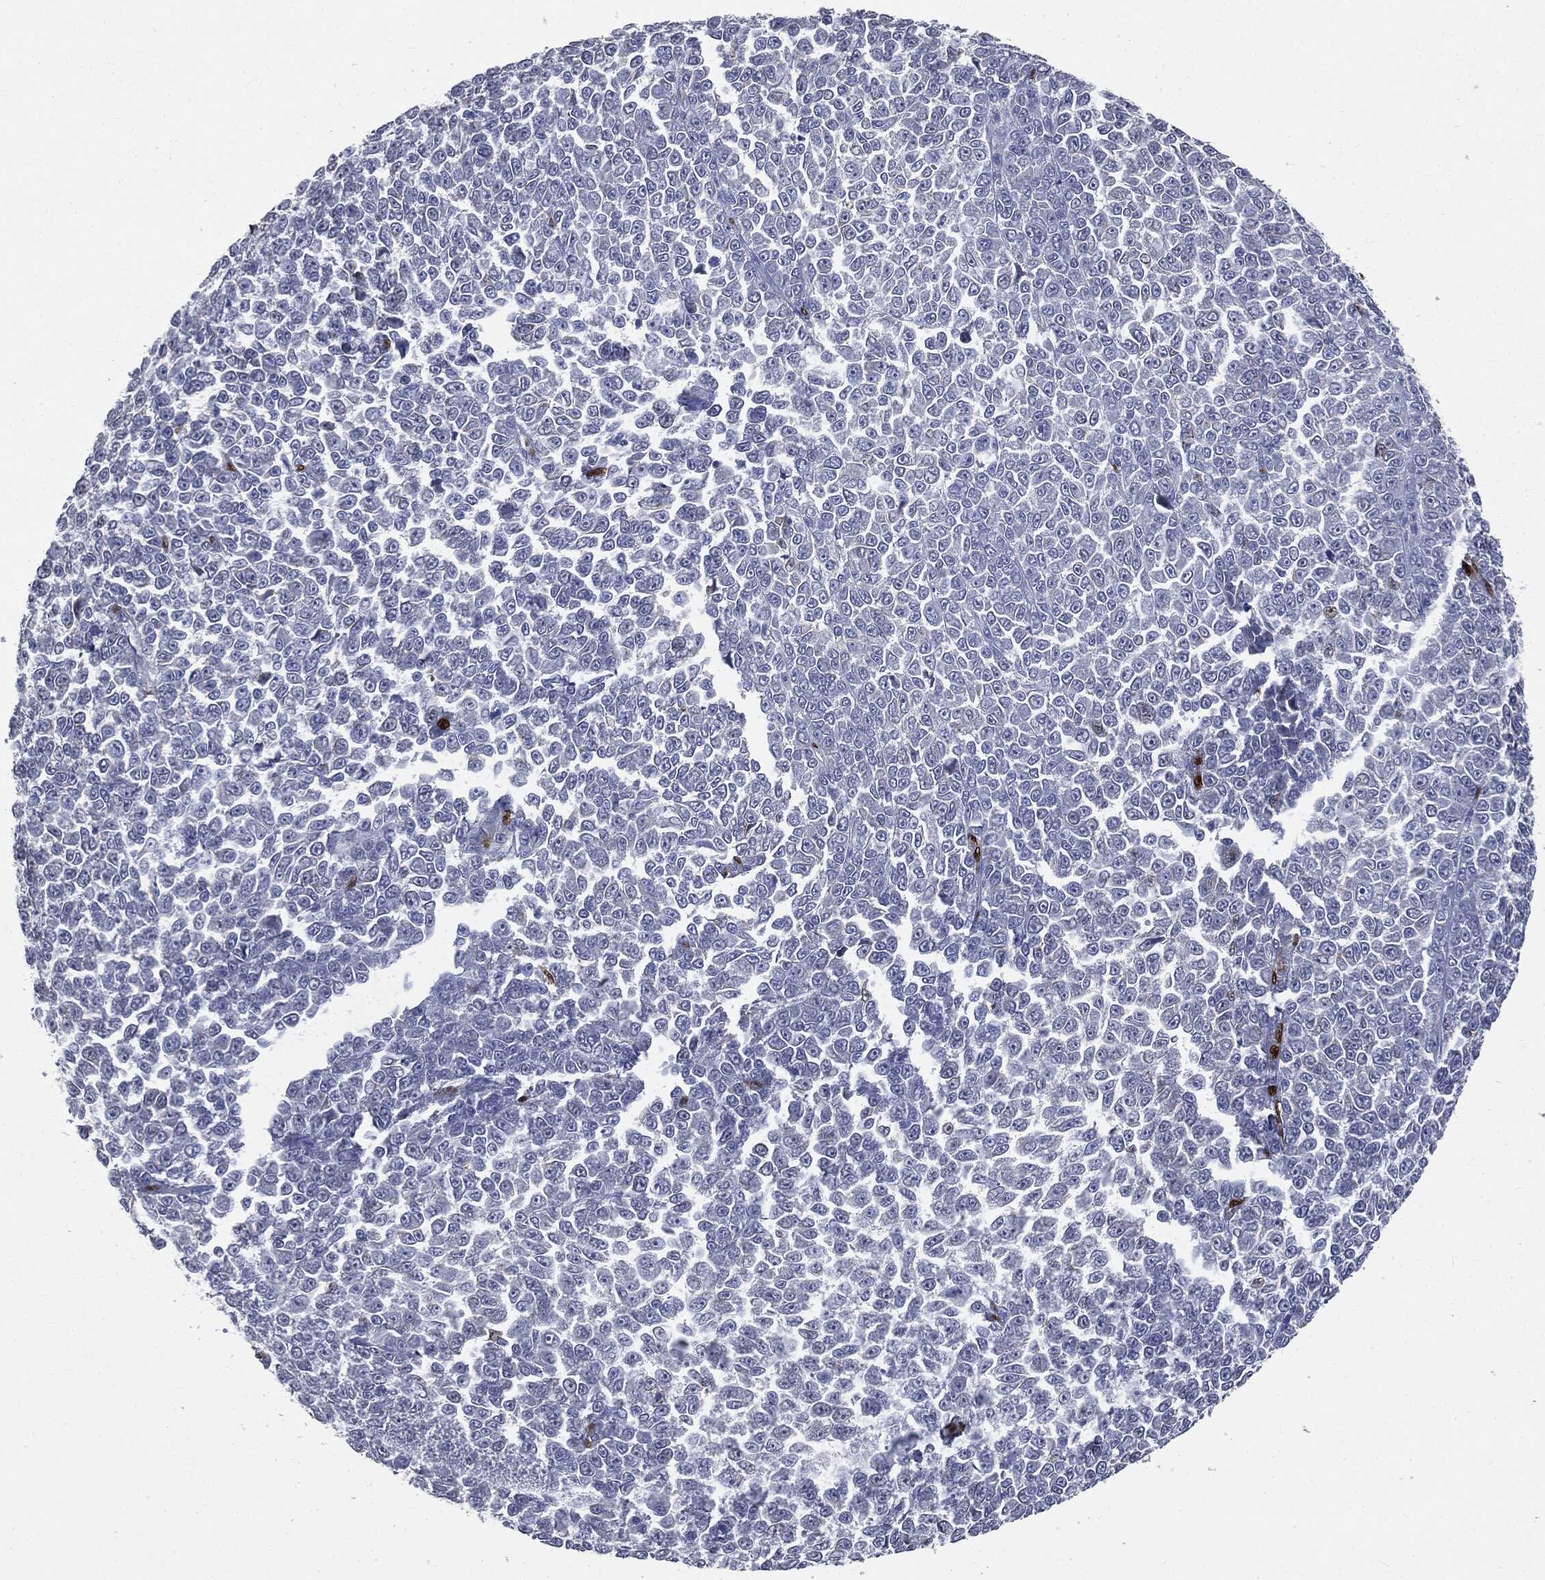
{"staining": {"intensity": "negative", "quantity": "none", "location": "none"}, "tissue": "melanoma", "cell_type": "Tumor cells", "image_type": "cancer", "snomed": [{"axis": "morphology", "description": "Malignant melanoma, NOS"}, {"axis": "topography", "description": "Skin"}], "caption": "This photomicrograph is of melanoma stained with immunohistochemistry (IHC) to label a protein in brown with the nuclei are counter-stained blue. There is no positivity in tumor cells. (IHC, brightfield microscopy, high magnification).", "gene": "CASD1", "patient": {"sex": "female", "age": 95}}